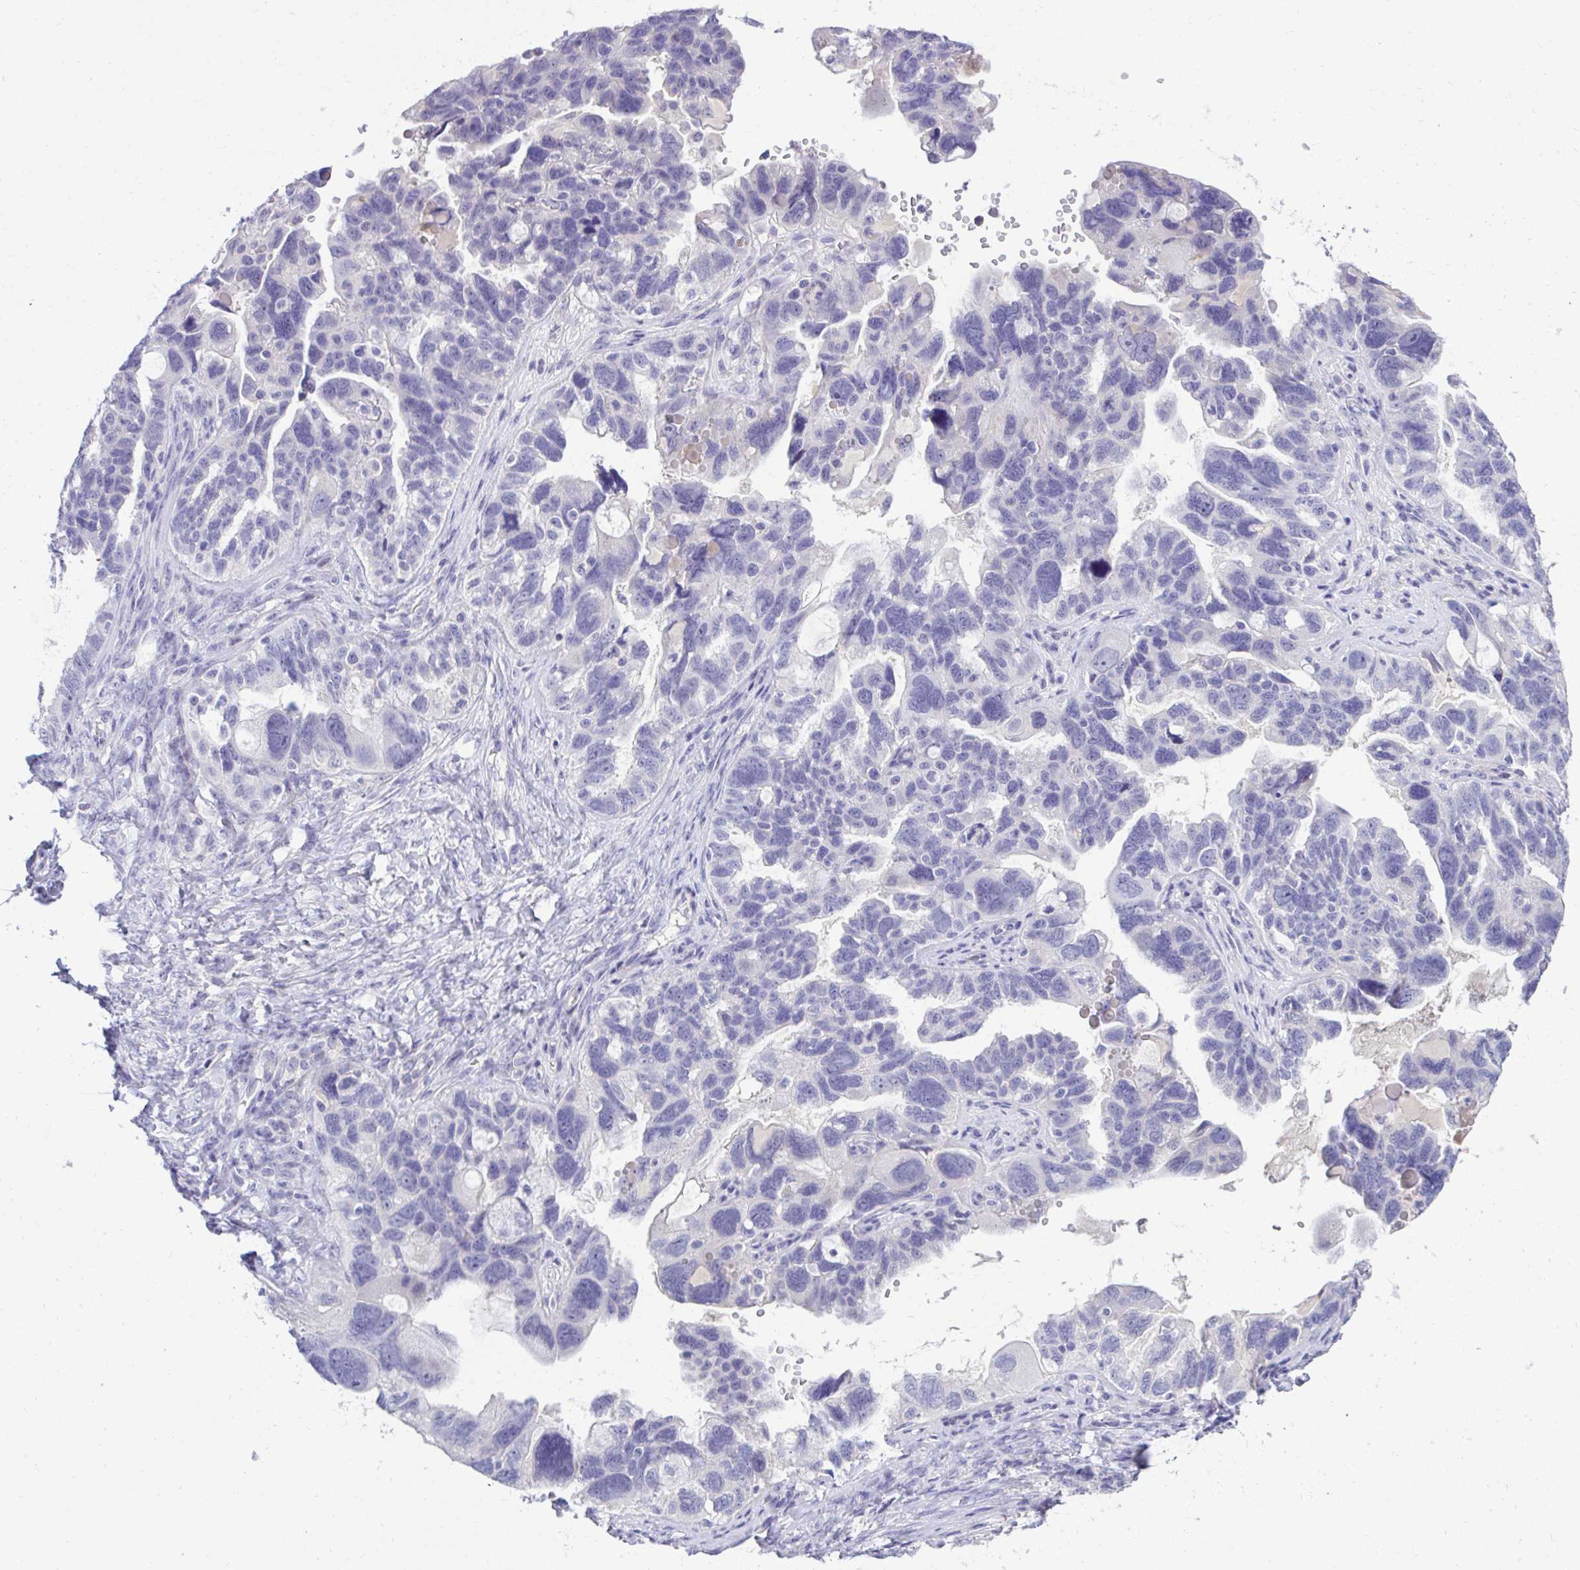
{"staining": {"intensity": "negative", "quantity": "none", "location": "none"}, "tissue": "ovarian cancer", "cell_type": "Tumor cells", "image_type": "cancer", "snomed": [{"axis": "morphology", "description": "Cystadenocarcinoma, serous, NOS"}, {"axis": "topography", "description": "Ovary"}], "caption": "There is no significant expression in tumor cells of ovarian cancer (serous cystadenocarcinoma).", "gene": "TMCO5A", "patient": {"sex": "female", "age": 60}}